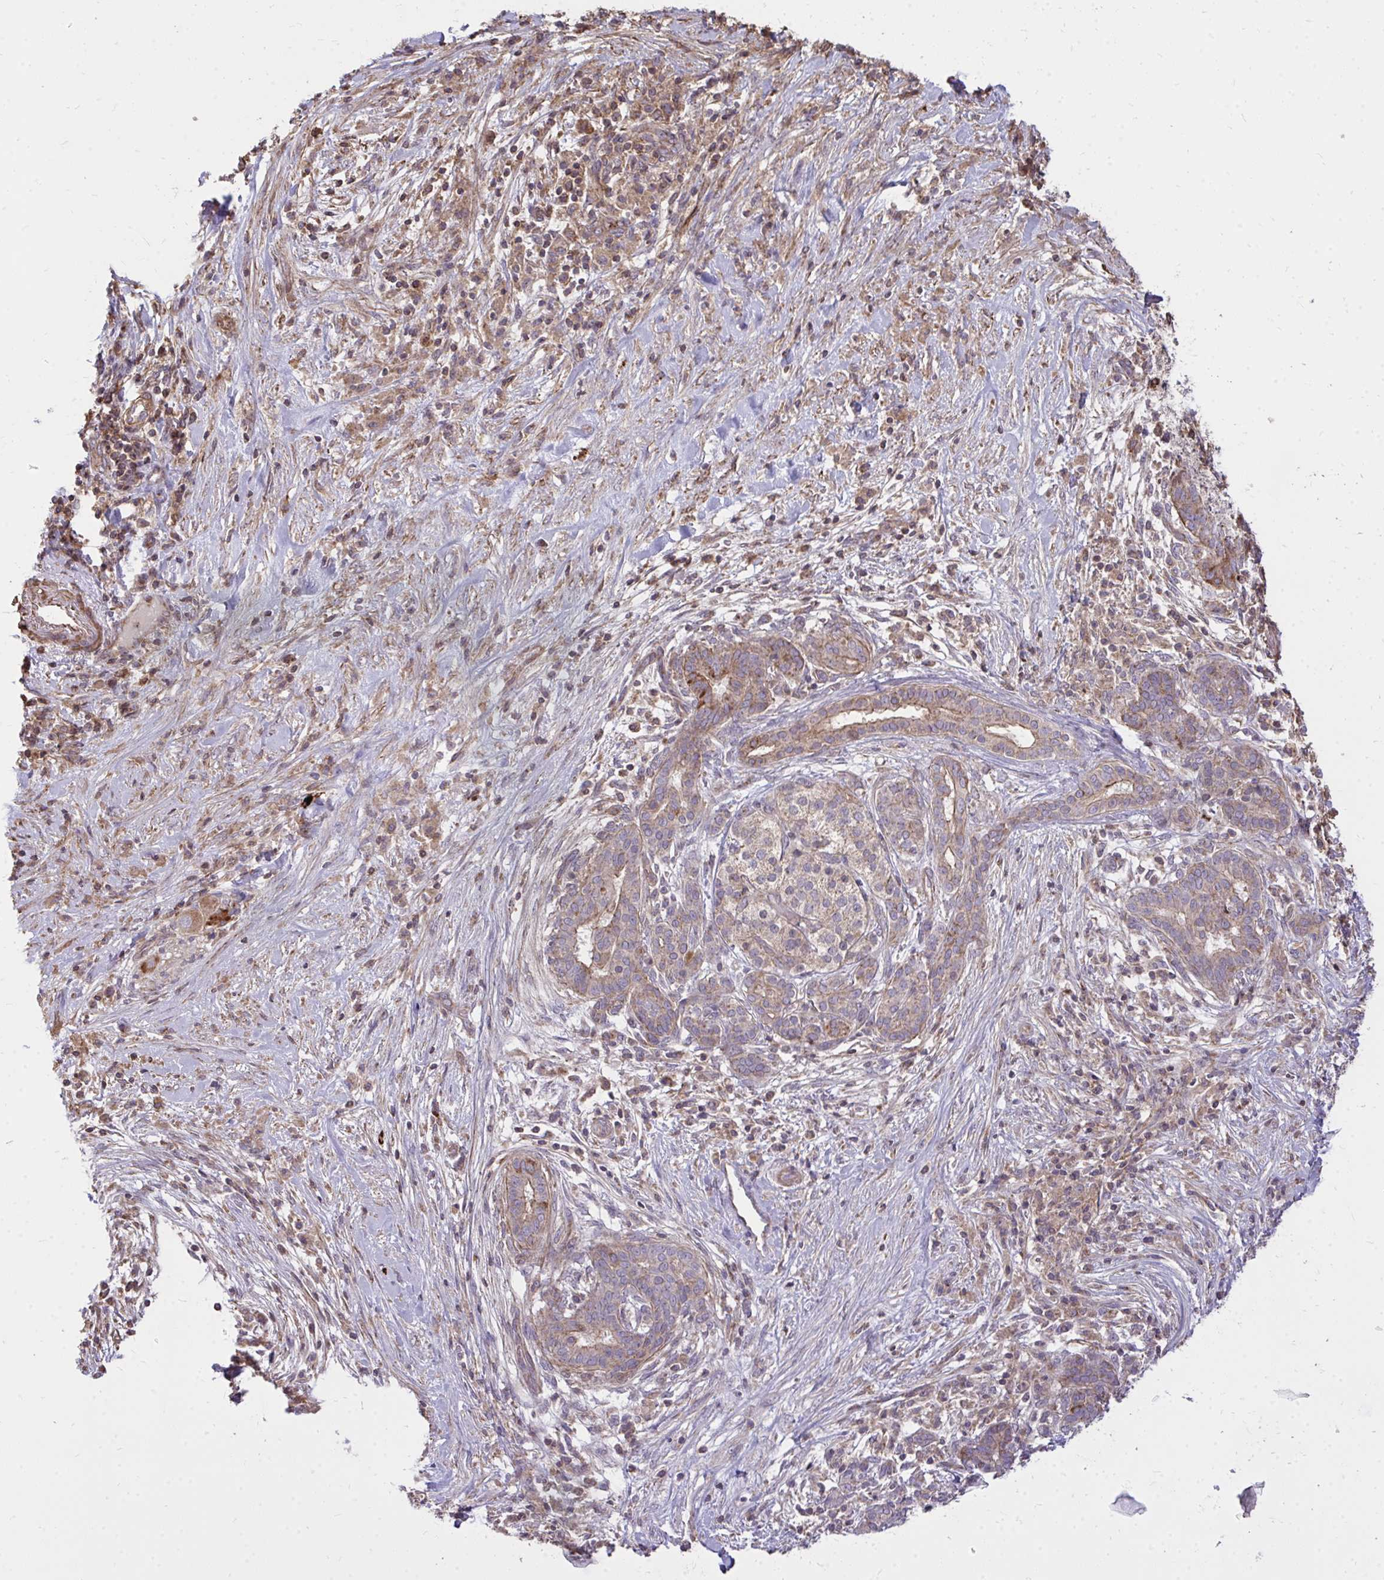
{"staining": {"intensity": "moderate", "quantity": "25%-75%", "location": "cytoplasmic/membranous"}, "tissue": "pancreatic cancer", "cell_type": "Tumor cells", "image_type": "cancer", "snomed": [{"axis": "morphology", "description": "Adenocarcinoma, NOS"}, {"axis": "topography", "description": "Pancreas"}], "caption": "Pancreatic cancer stained with a protein marker exhibits moderate staining in tumor cells.", "gene": "SLC7A5", "patient": {"sex": "male", "age": 44}}